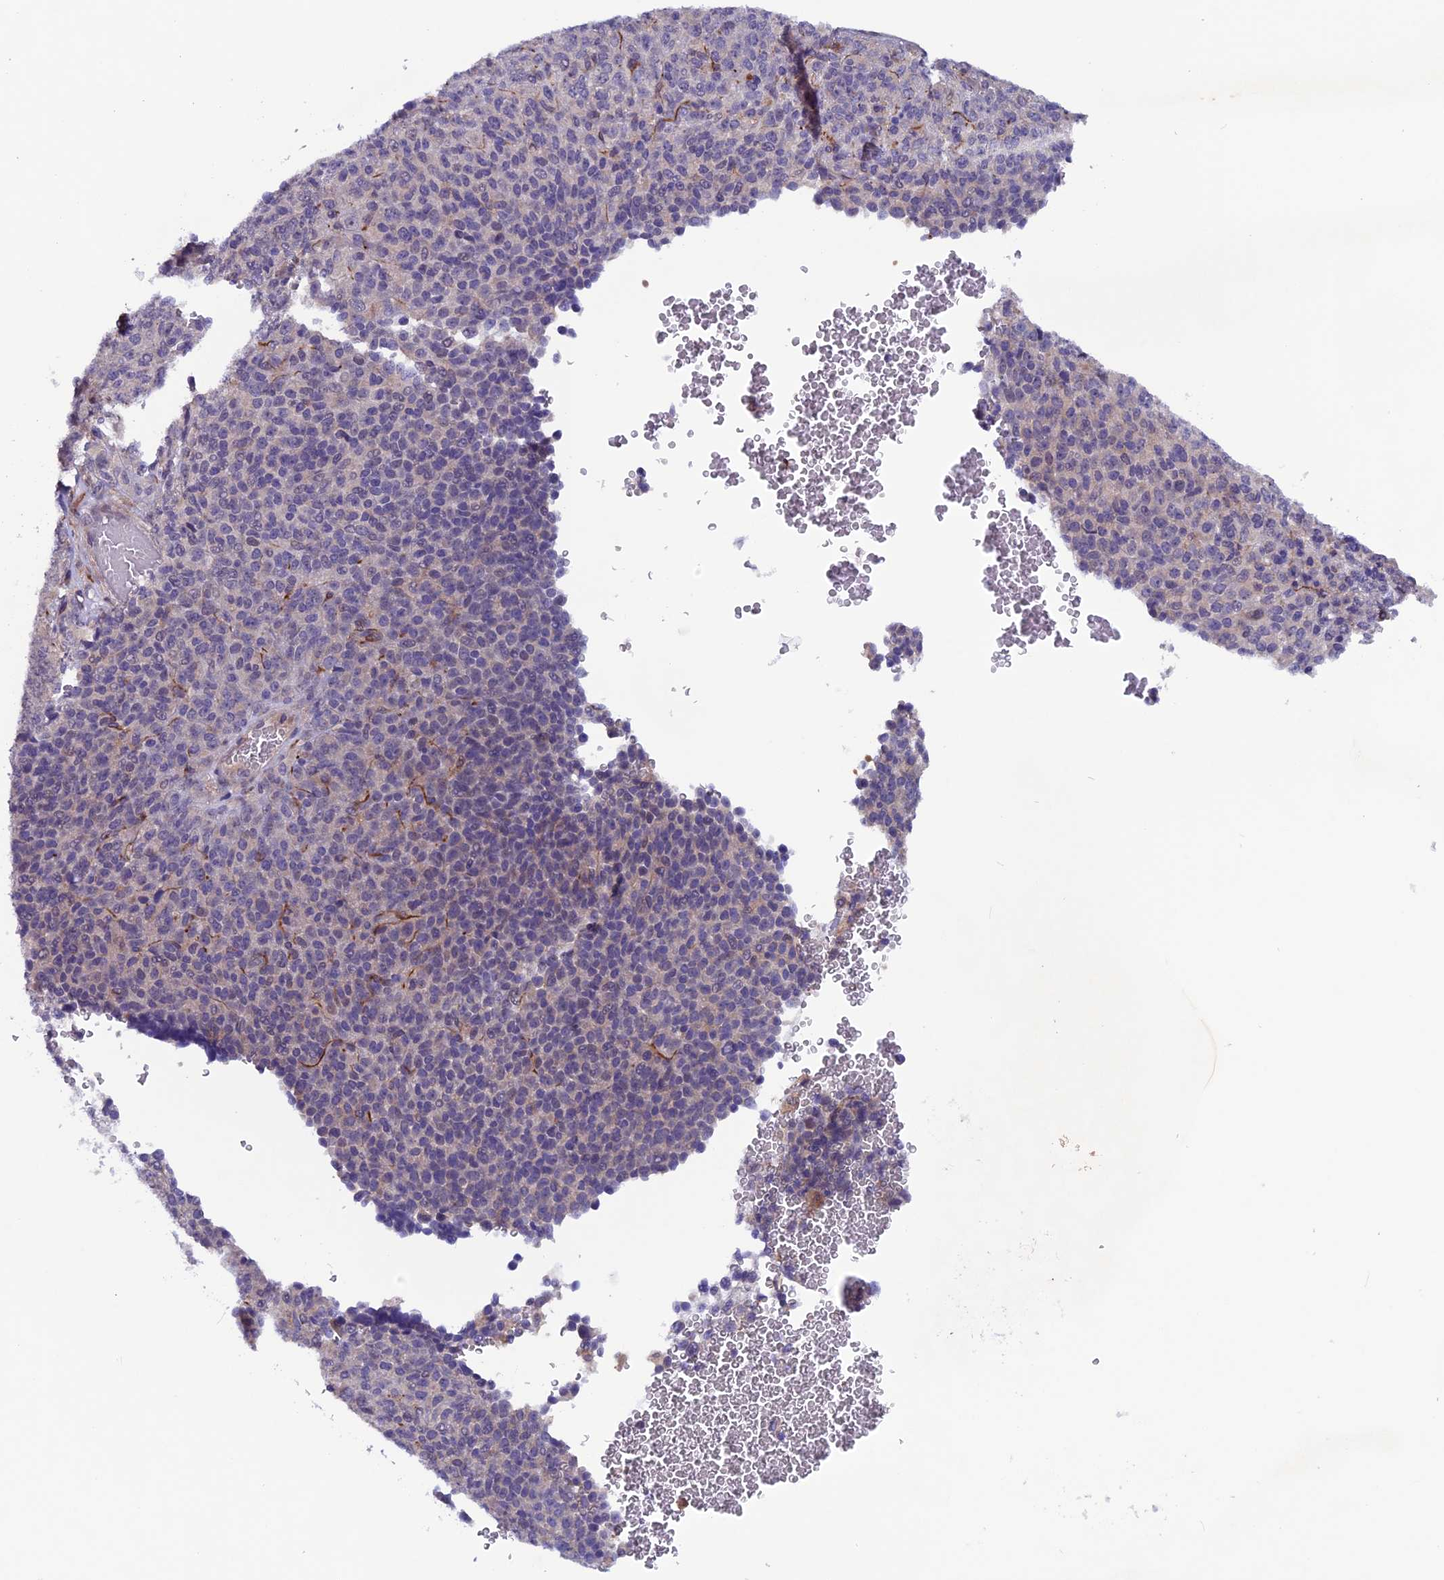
{"staining": {"intensity": "moderate", "quantity": "<25%", "location": "cytoplasmic/membranous"}, "tissue": "melanoma", "cell_type": "Tumor cells", "image_type": "cancer", "snomed": [{"axis": "morphology", "description": "Malignant melanoma, Metastatic site"}, {"axis": "topography", "description": "Brain"}], "caption": "Immunohistochemistry (IHC) histopathology image of neoplastic tissue: human melanoma stained using IHC shows low levels of moderate protein expression localized specifically in the cytoplasmic/membranous of tumor cells, appearing as a cytoplasmic/membranous brown color.", "gene": "MAST2", "patient": {"sex": "female", "age": 56}}